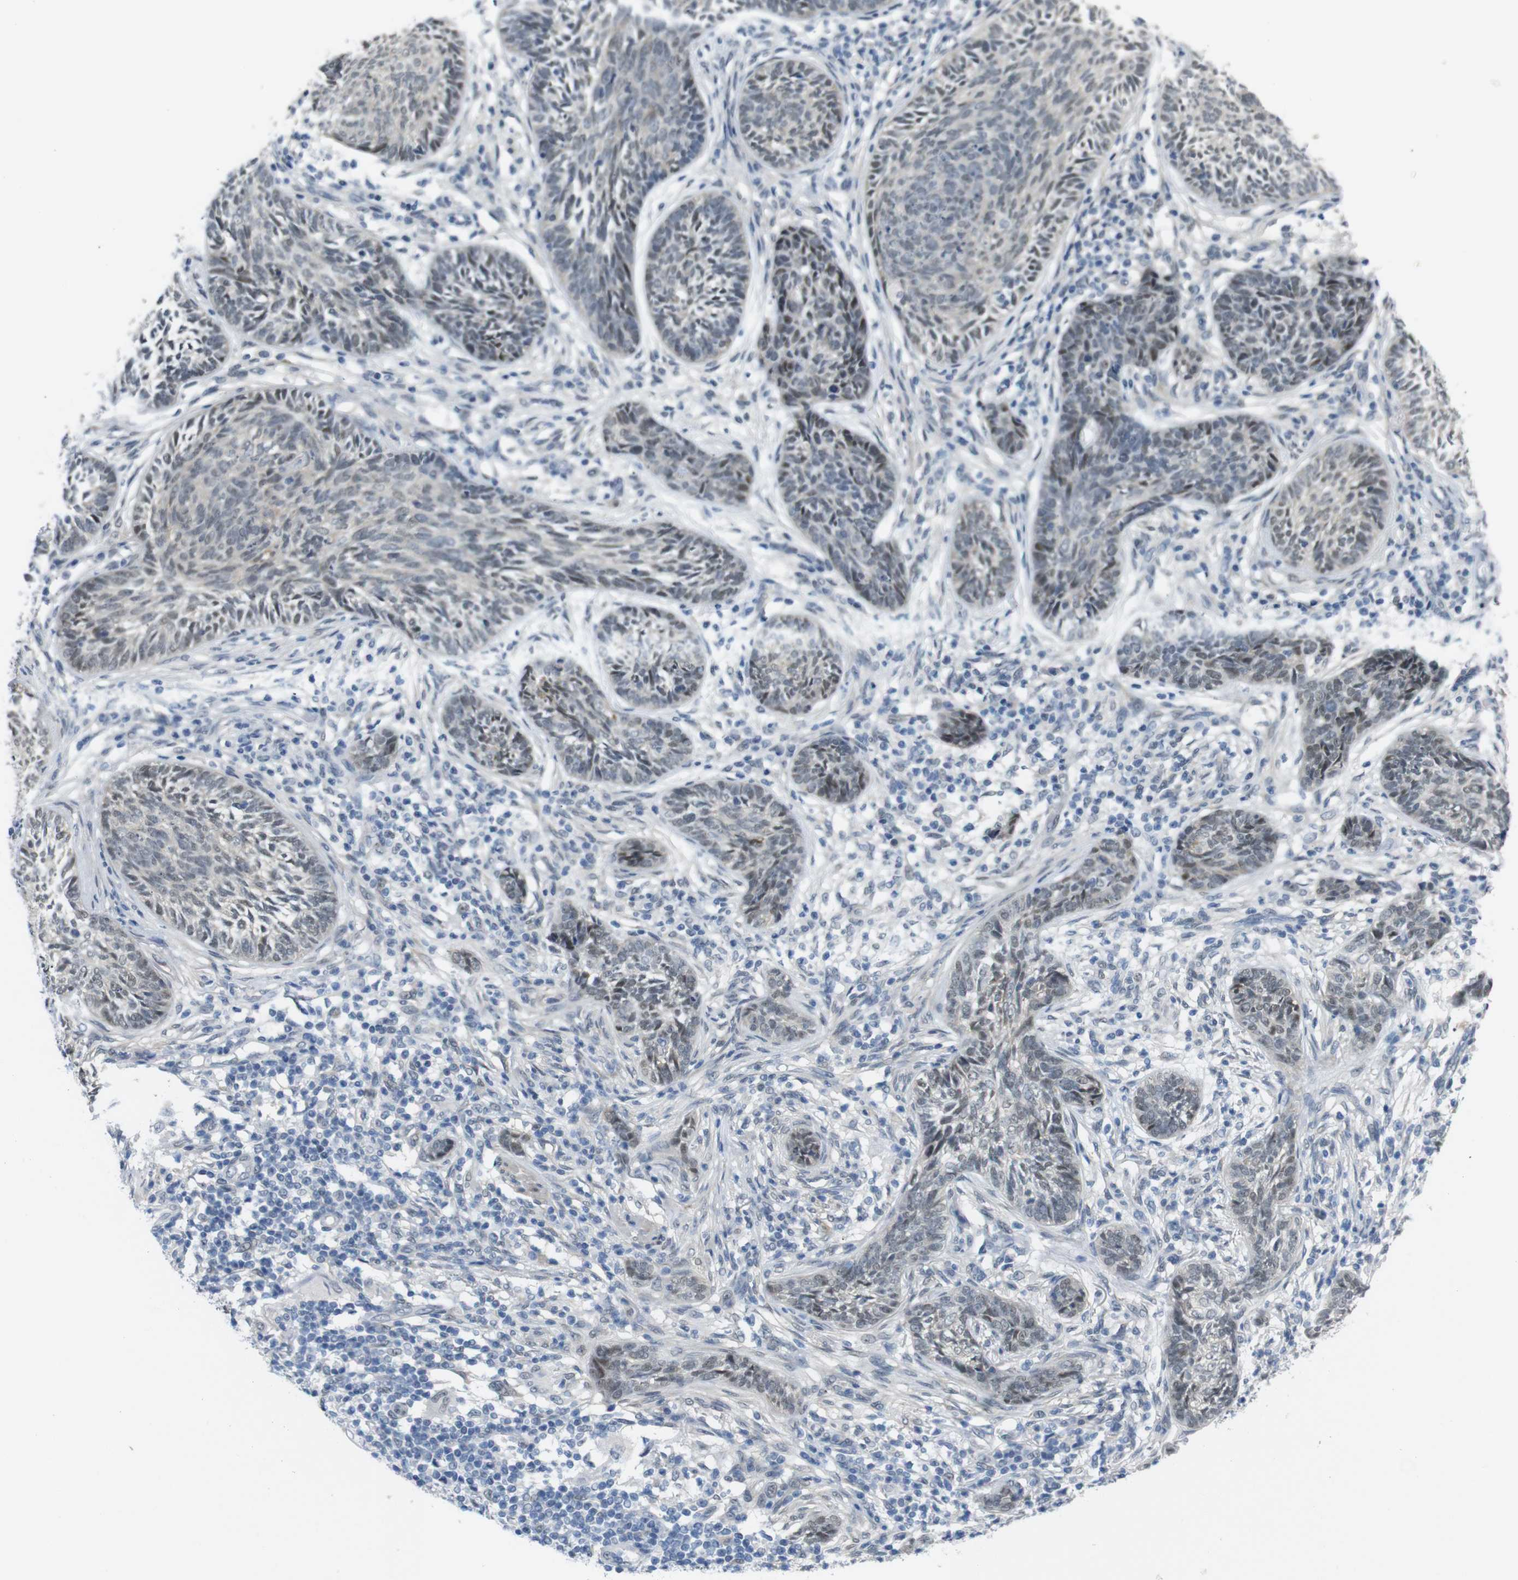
{"staining": {"intensity": "negative", "quantity": "none", "location": "none"}, "tissue": "skin cancer", "cell_type": "Tumor cells", "image_type": "cancer", "snomed": [{"axis": "morphology", "description": "Papilloma, NOS"}, {"axis": "morphology", "description": "Basal cell carcinoma"}, {"axis": "topography", "description": "Skin"}], "caption": "IHC image of neoplastic tissue: human skin cancer (basal cell carcinoma) stained with DAB (3,3'-diaminobenzidine) shows no significant protein positivity in tumor cells.", "gene": "GPR158", "patient": {"sex": "male", "age": 87}}